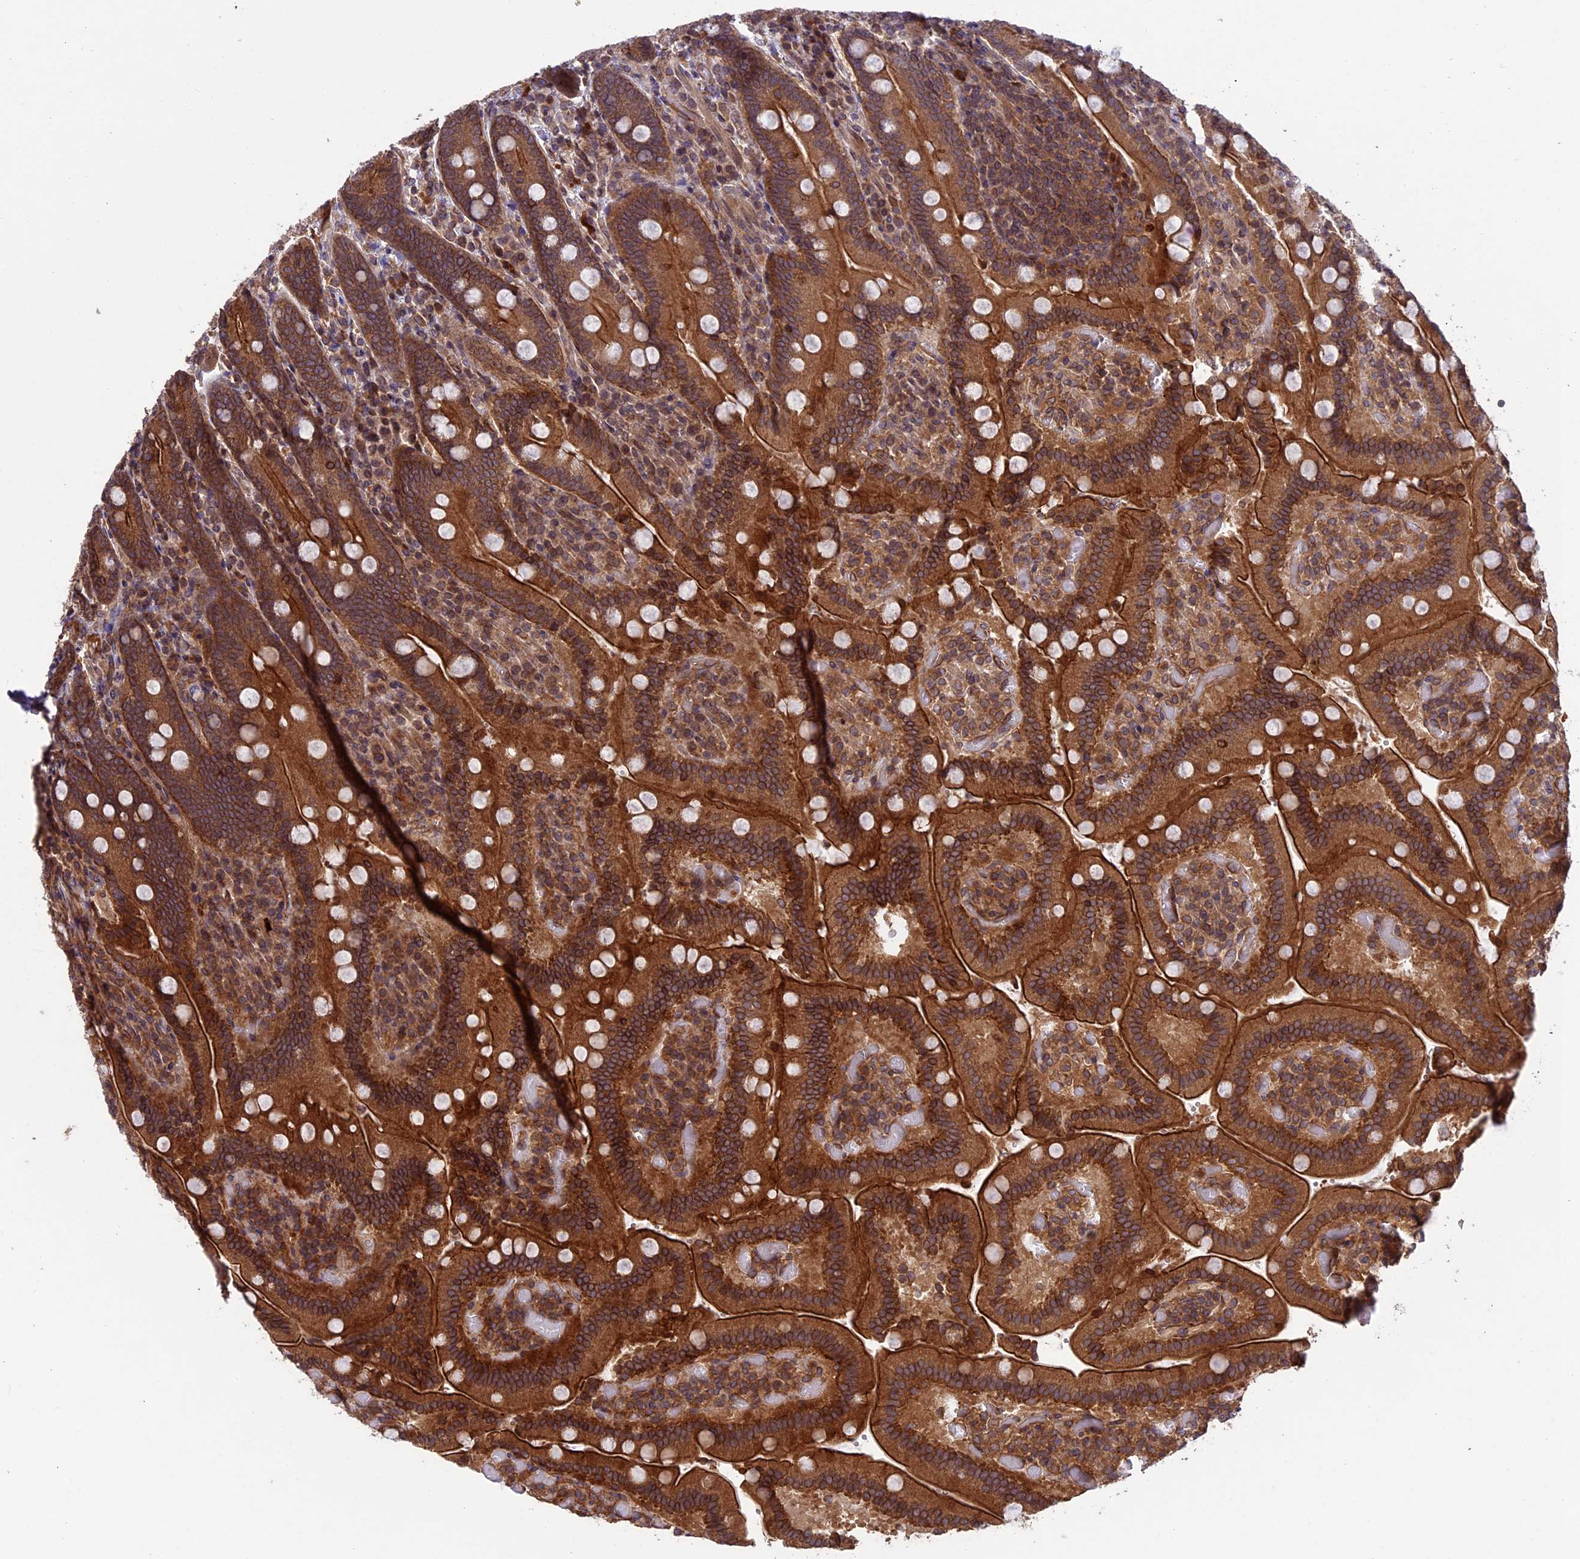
{"staining": {"intensity": "strong", "quantity": ">75%", "location": "cytoplasmic/membranous,nuclear"}, "tissue": "duodenum", "cell_type": "Glandular cells", "image_type": "normal", "snomed": [{"axis": "morphology", "description": "Normal tissue, NOS"}, {"axis": "topography", "description": "Duodenum"}], "caption": "Duodenum was stained to show a protein in brown. There is high levels of strong cytoplasmic/membranous,nuclear expression in approximately >75% of glandular cells. (DAB (3,3'-diaminobenzidine) = brown stain, brightfield microscopy at high magnification).", "gene": "CCDC125", "patient": {"sex": "female", "age": 62}}